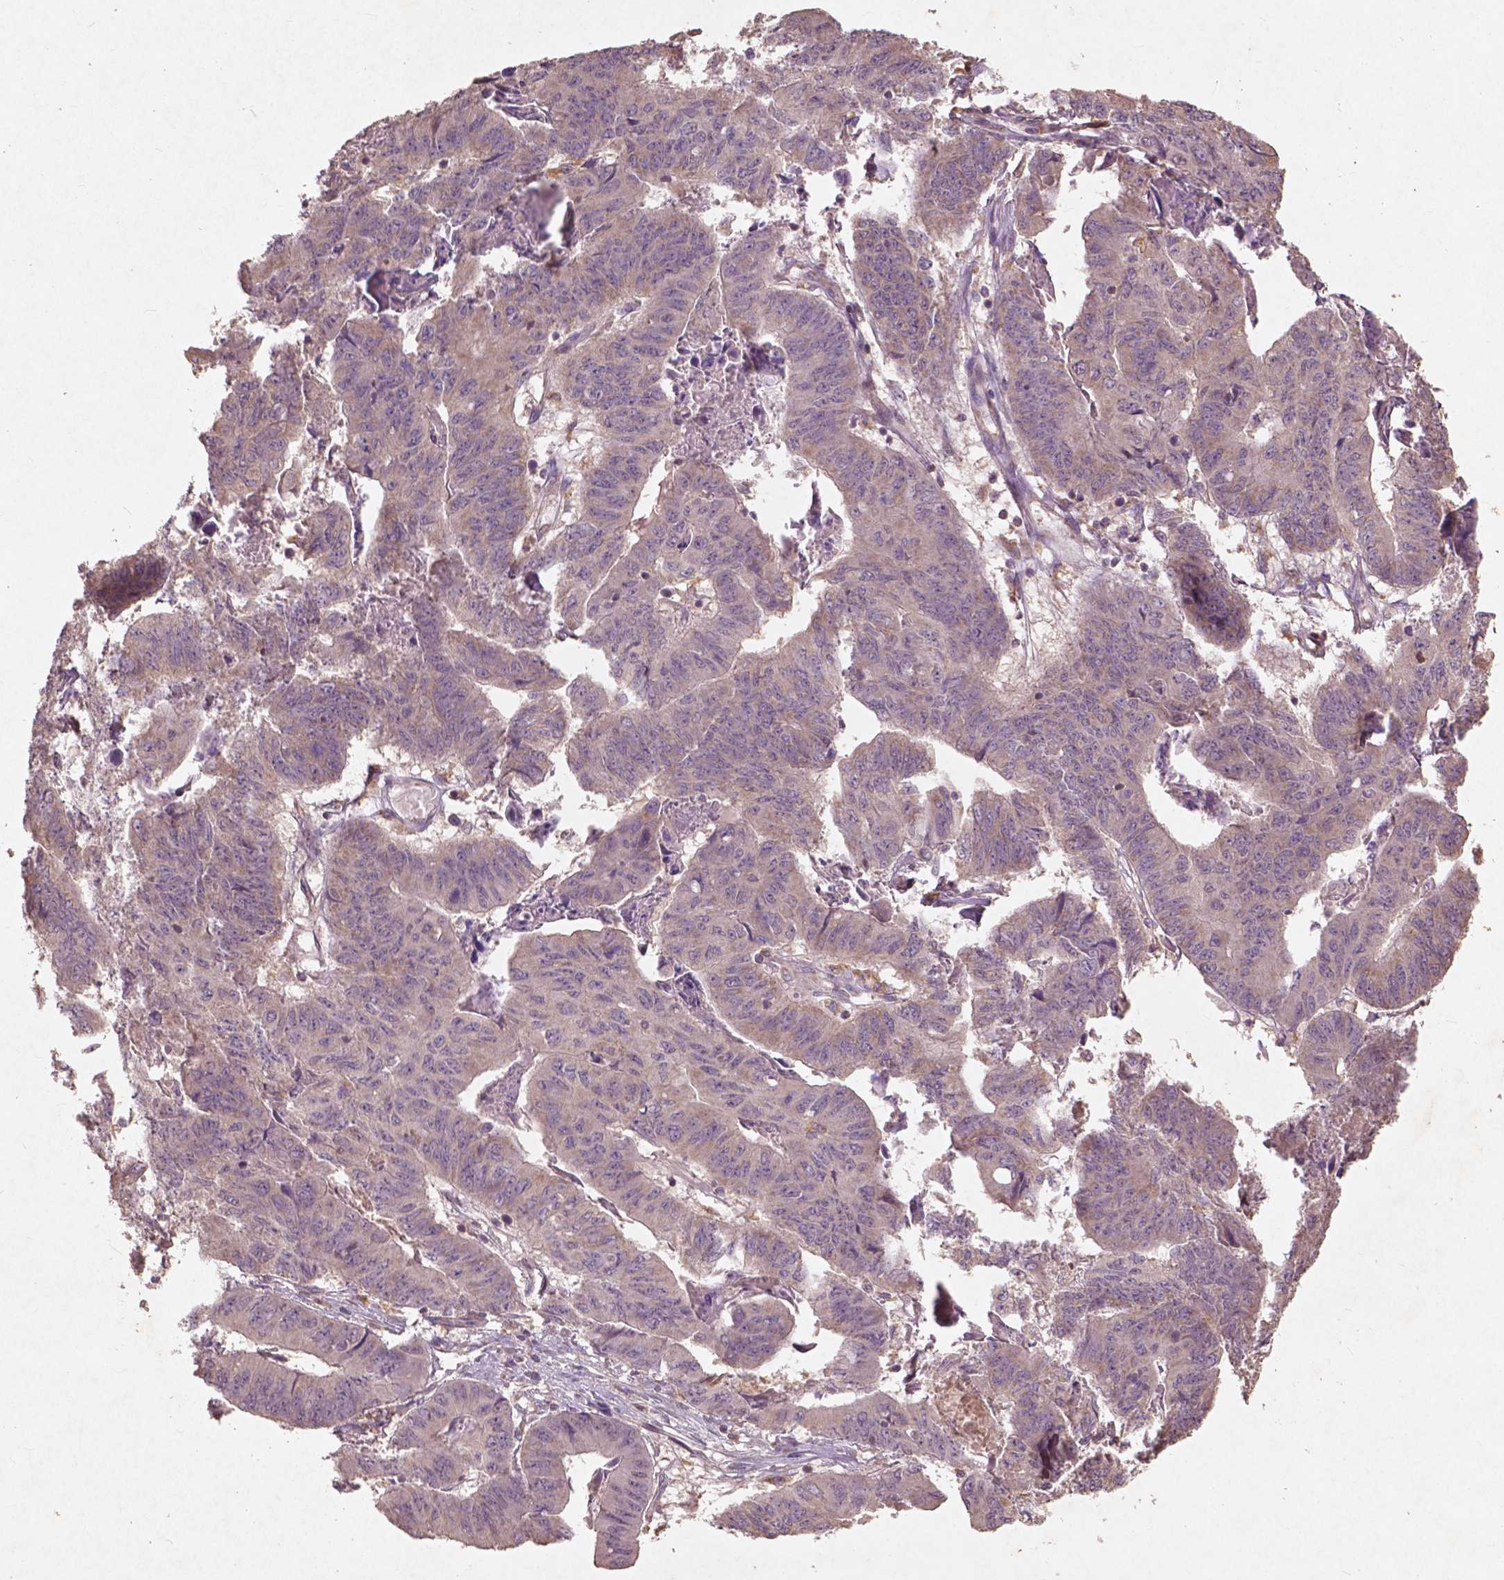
{"staining": {"intensity": "weak", "quantity": "25%-75%", "location": "cytoplasmic/membranous"}, "tissue": "stomach cancer", "cell_type": "Tumor cells", "image_type": "cancer", "snomed": [{"axis": "morphology", "description": "Adenocarcinoma, NOS"}, {"axis": "topography", "description": "Stomach, lower"}], "caption": "DAB (3,3'-diaminobenzidine) immunohistochemical staining of stomach adenocarcinoma displays weak cytoplasmic/membranous protein positivity in approximately 25%-75% of tumor cells. (Stains: DAB (3,3'-diaminobenzidine) in brown, nuclei in blue, Microscopy: brightfield microscopy at high magnification).", "gene": "ST6GALNAC5", "patient": {"sex": "male", "age": 77}}